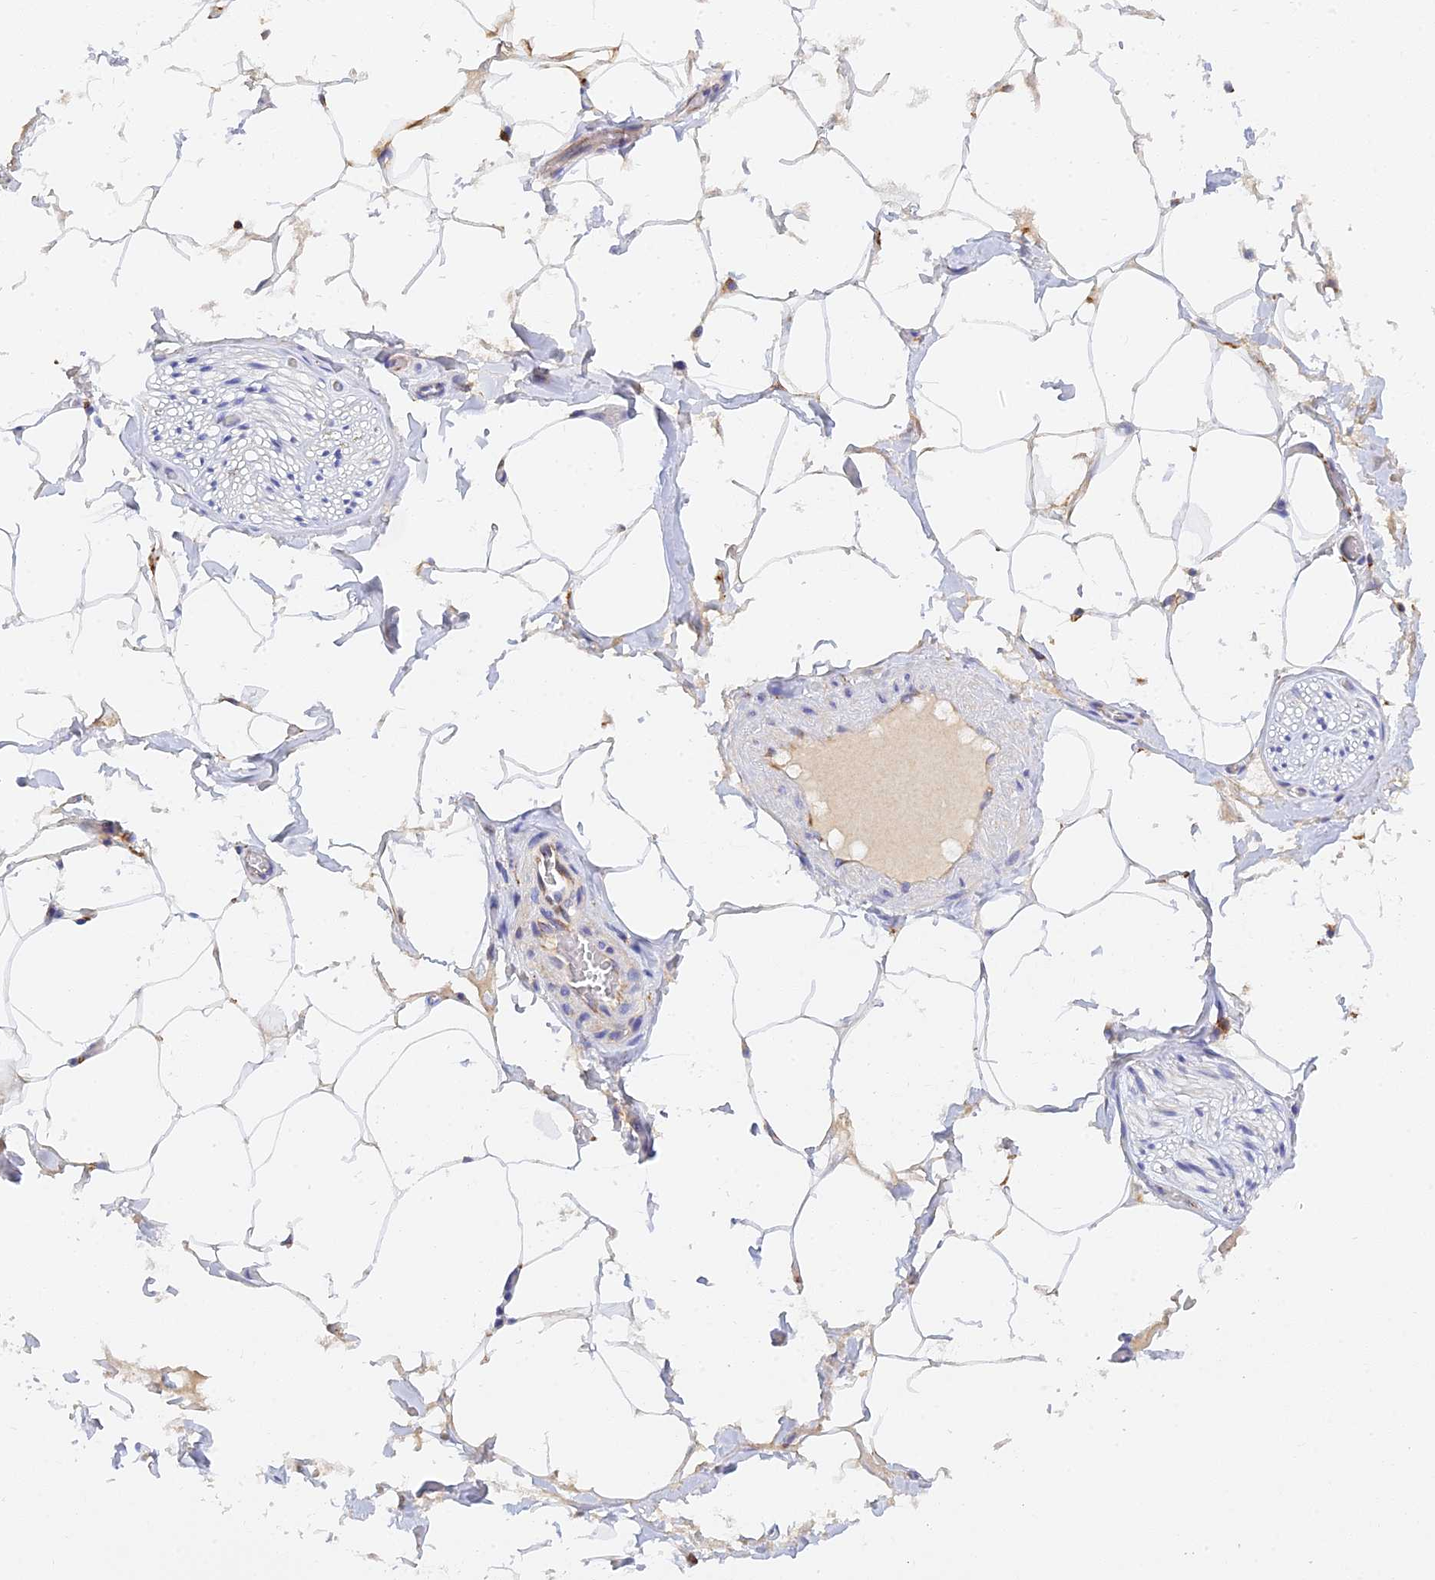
{"staining": {"intensity": "negative", "quantity": "none", "location": "none"}, "tissue": "adipose tissue", "cell_type": "Adipocytes", "image_type": "normal", "snomed": [{"axis": "morphology", "description": "Normal tissue, NOS"}, {"axis": "topography", "description": "Soft tissue"}, {"axis": "topography", "description": "Adipose tissue"}, {"axis": "topography", "description": "Vascular tissue"}, {"axis": "topography", "description": "Peripheral nerve tissue"}], "caption": "Immunohistochemical staining of unremarkable adipose tissue shows no significant staining in adipocytes. (DAB IHC with hematoxylin counter stain).", "gene": "RPGRIP1L", "patient": {"sex": "male", "age": 46}}